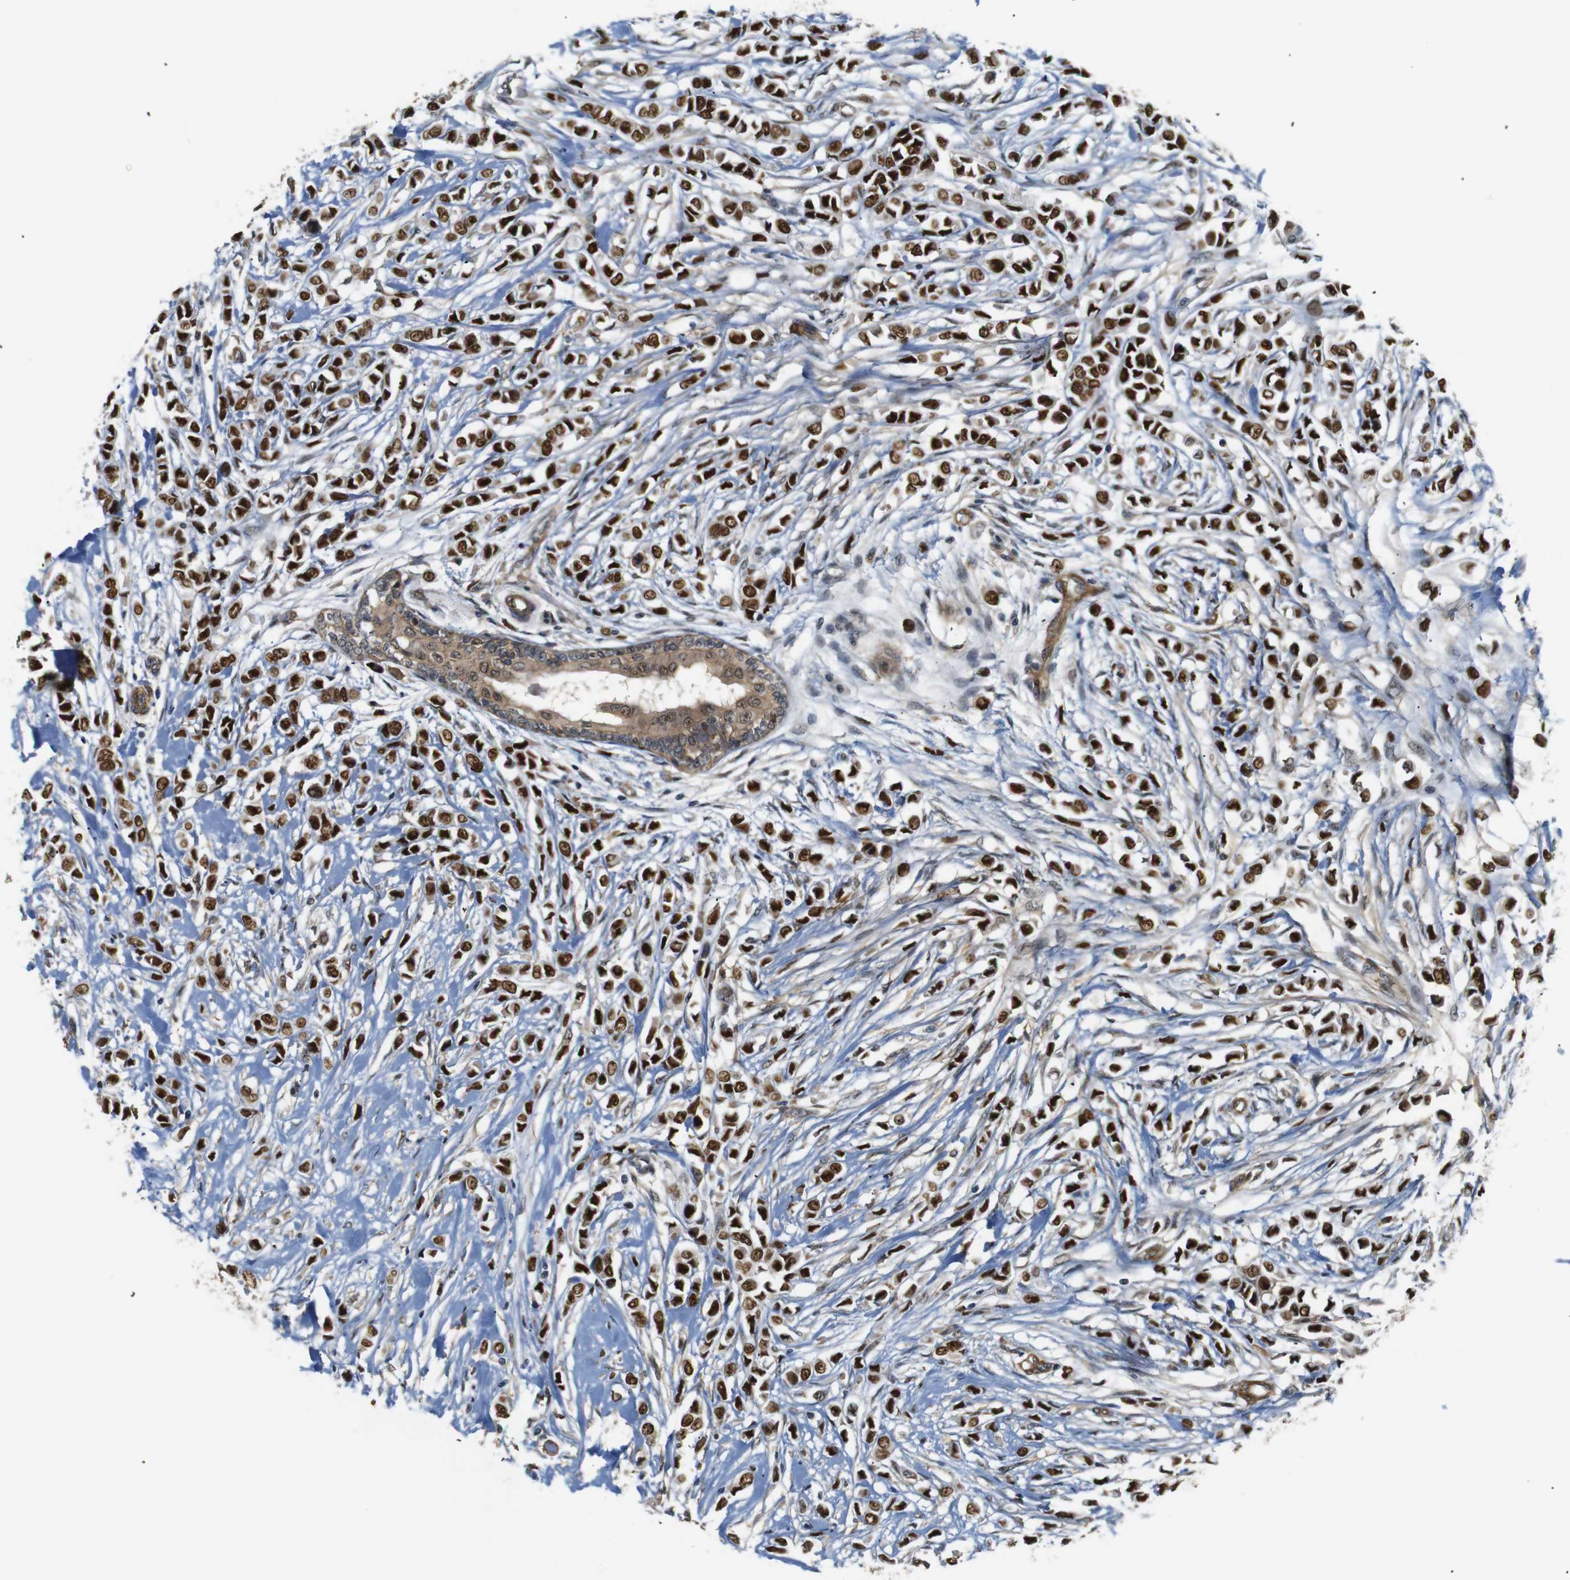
{"staining": {"intensity": "strong", "quantity": ">75%", "location": "cytoplasmic/membranous,nuclear"}, "tissue": "breast cancer", "cell_type": "Tumor cells", "image_type": "cancer", "snomed": [{"axis": "morphology", "description": "Lobular carcinoma"}, {"axis": "topography", "description": "Breast"}], "caption": "Breast cancer was stained to show a protein in brown. There is high levels of strong cytoplasmic/membranous and nuclear positivity in approximately >75% of tumor cells. (Brightfield microscopy of DAB IHC at high magnification).", "gene": "PARN", "patient": {"sex": "female", "age": 51}}